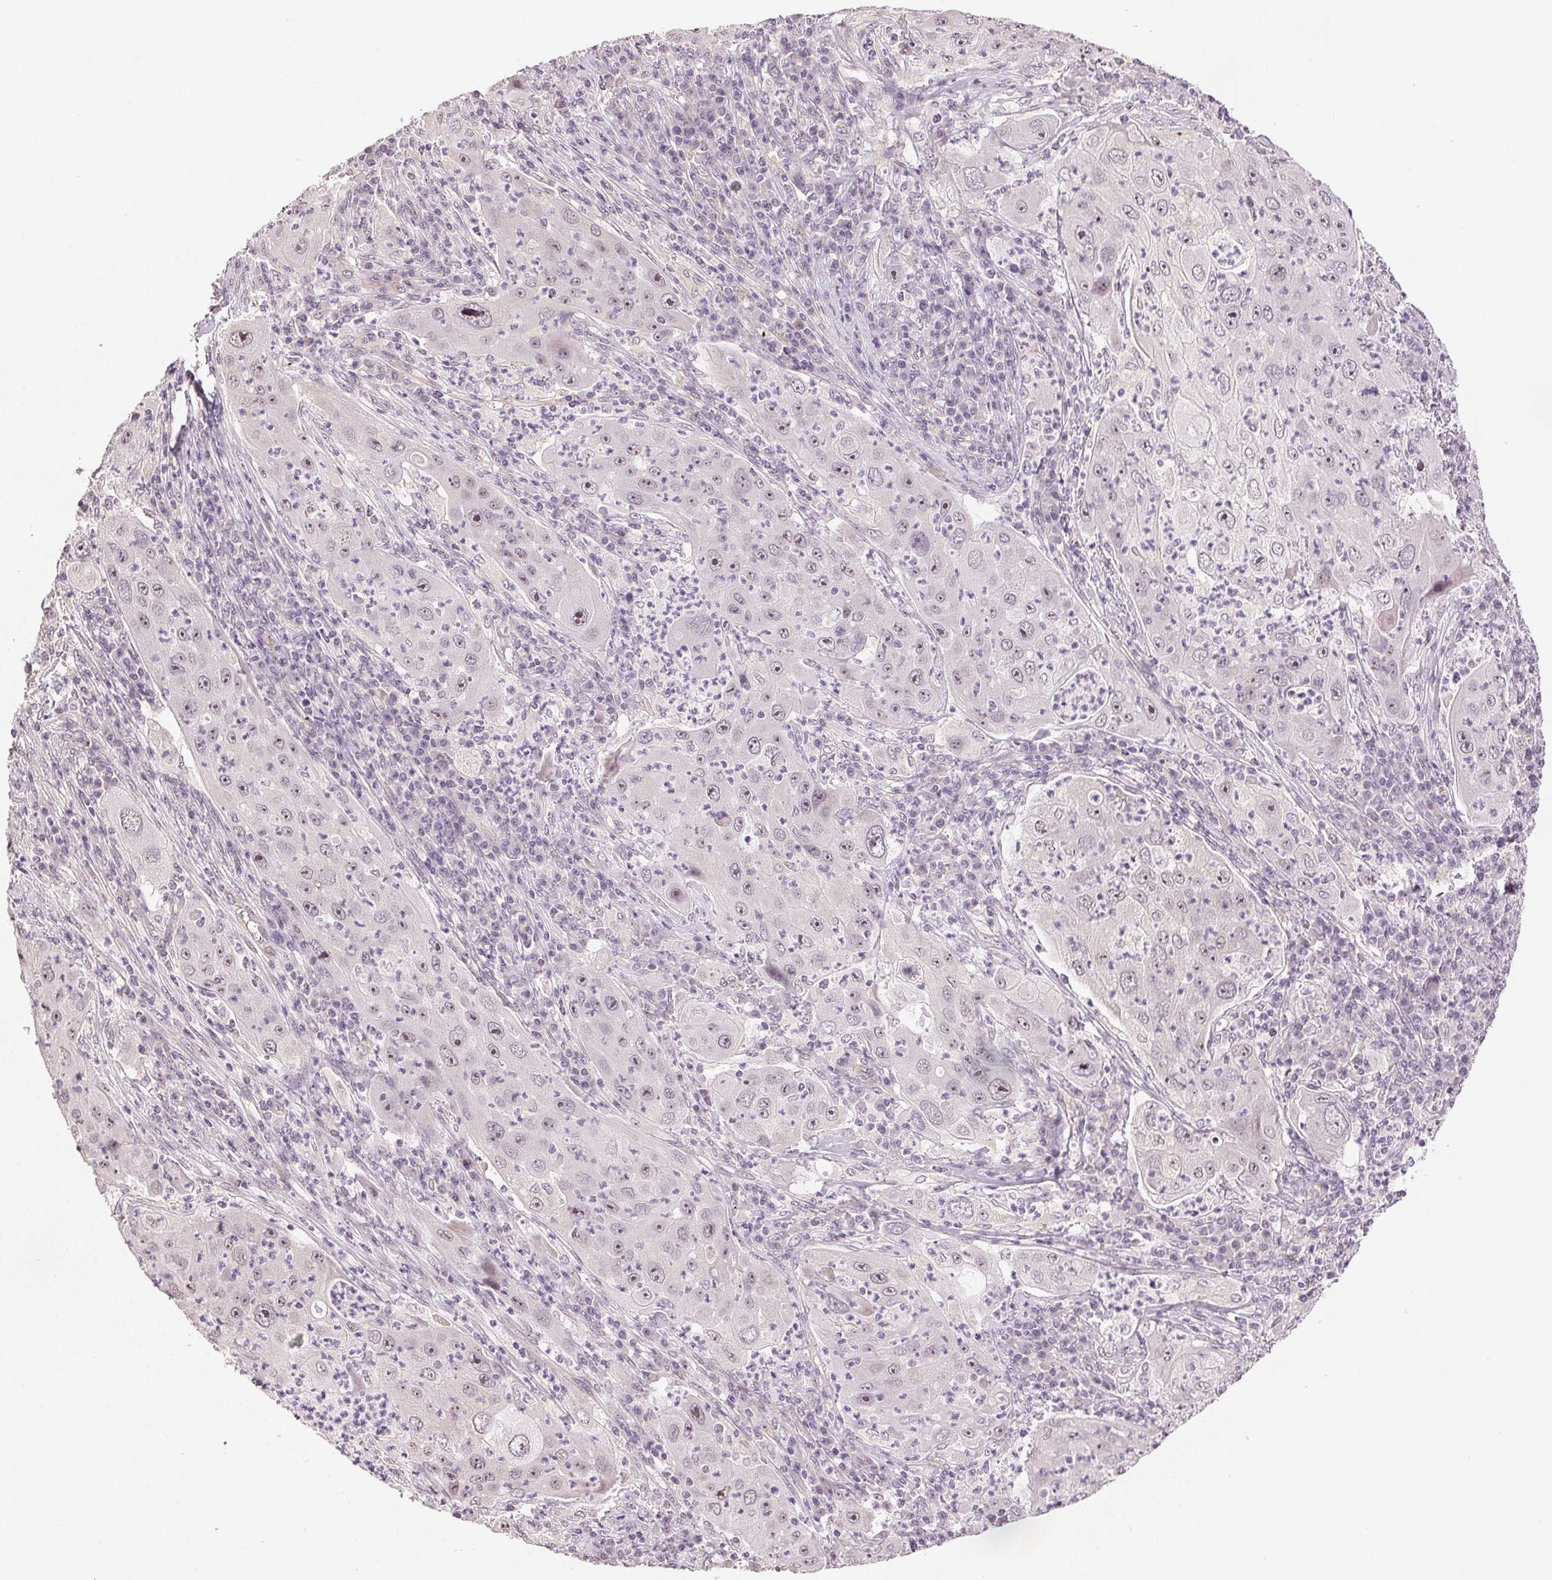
{"staining": {"intensity": "weak", "quantity": "25%-75%", "location": "nuclear"}, "tissue": "lung cancer", "cell_type": "Tumor cells", "image_type": "cancer", "snomed": [{"axis": "morphology", "description": "Squamous cell carcinoma, NOS"}, {"axis": "topography", "description": "Lung"}], "caption": "Lung cancer tissue reveals weak nuclear expression in approximately 25%-75% of tumor cells, visualized by immunohistochemistry.", "gene": "PLCB1", "patient": {"sex": "female", "age": 59}}